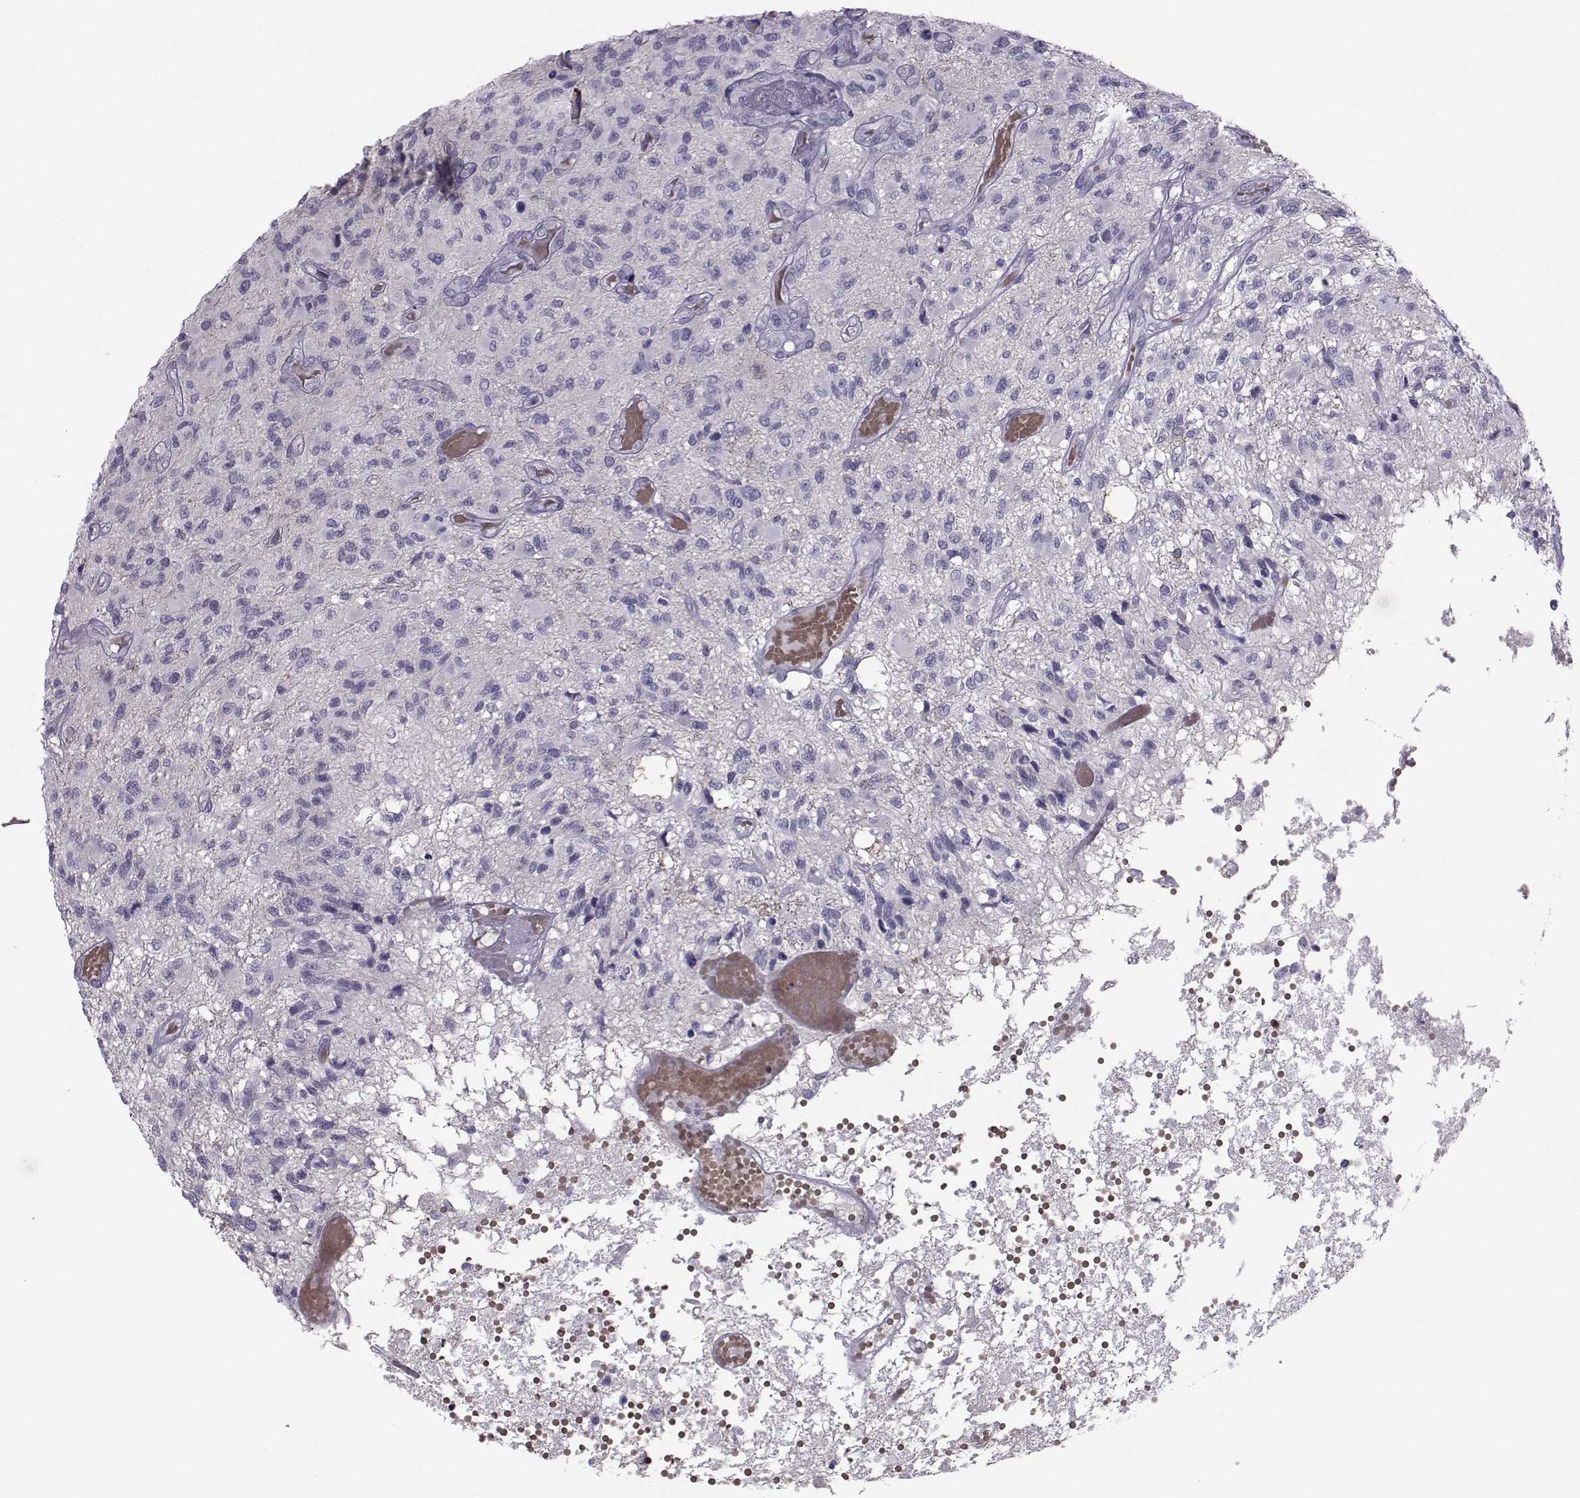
{"staining": {"intensity": "negative", "quantity": "none", "location": "none"}, "tissue": "glioma", "cell_type": "Tumor cells", "image_type": "cancer", "snomed": [{"axis": "morphology", "description": "Glioma, malignant, High grade"}, {"axis": "topography", "description": "Brain"}], "caption": "Tumor cells are negative for brown protein staining in glioma. (Immunohistochemistry (ihc), brightfield microscopy, high magnification).", "gene": "GARIN3", "patient": {"sex": "female", "age": 63}}